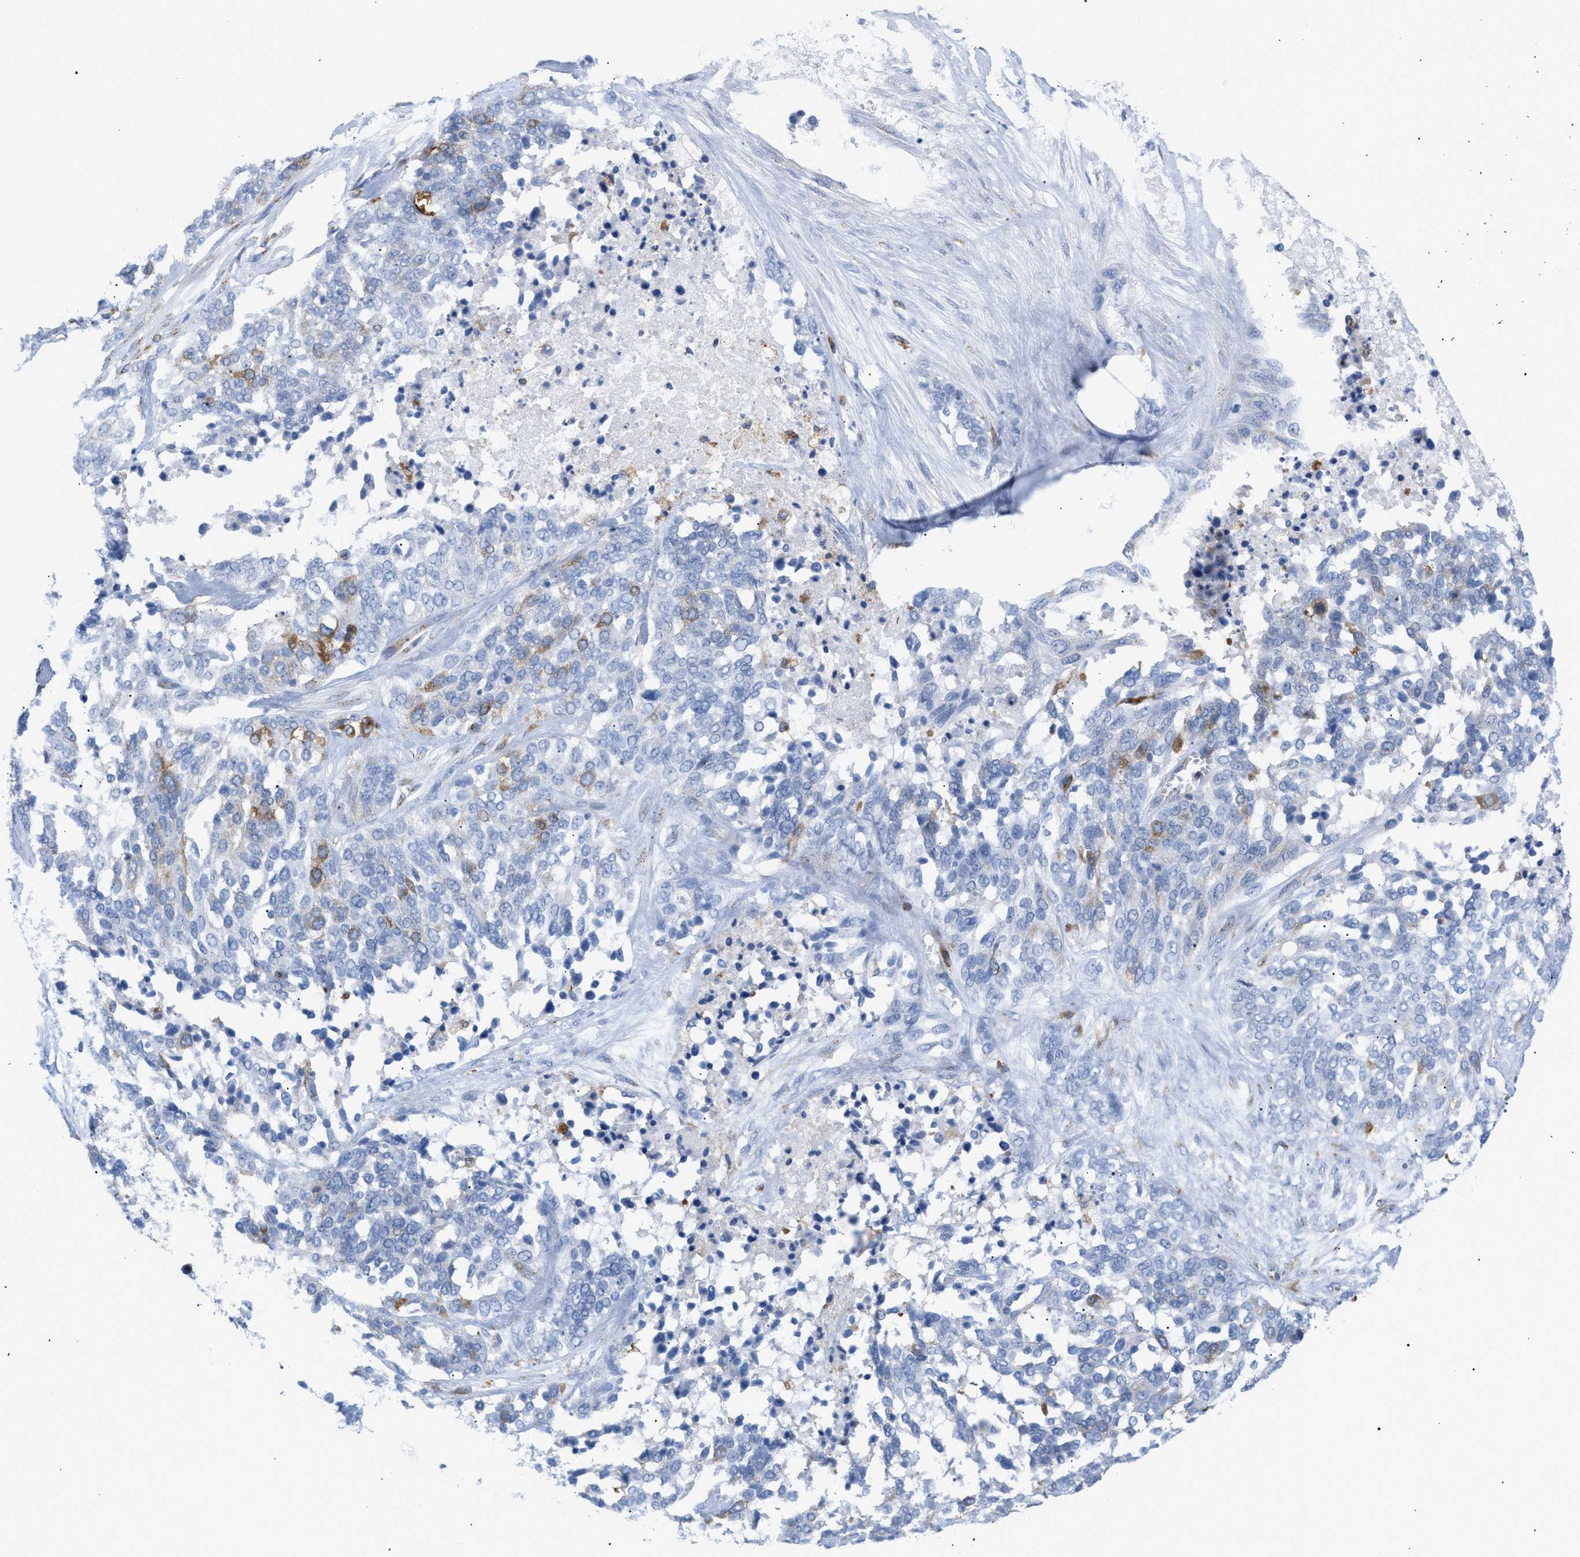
{"staining": {"intensity": "moderate", "quantity": "<25%", "location": "cytoplasmic/membranous"}, "tissue": "ovarian cancer", "cell_type": "Tumor cells", "image_type": "cancer", "snomed": [{"axis": "morphology", "description": "Cystadenocarcinoma, serous, NOS"}, {"axis": "topography", "description": "Ovary"}], "caption": "Ovarian cancer stained with a protein marker exhibits moderate staining in tumor cells.", "gene": "TACC3", "patient": {"sex": "female", "age": 44}}